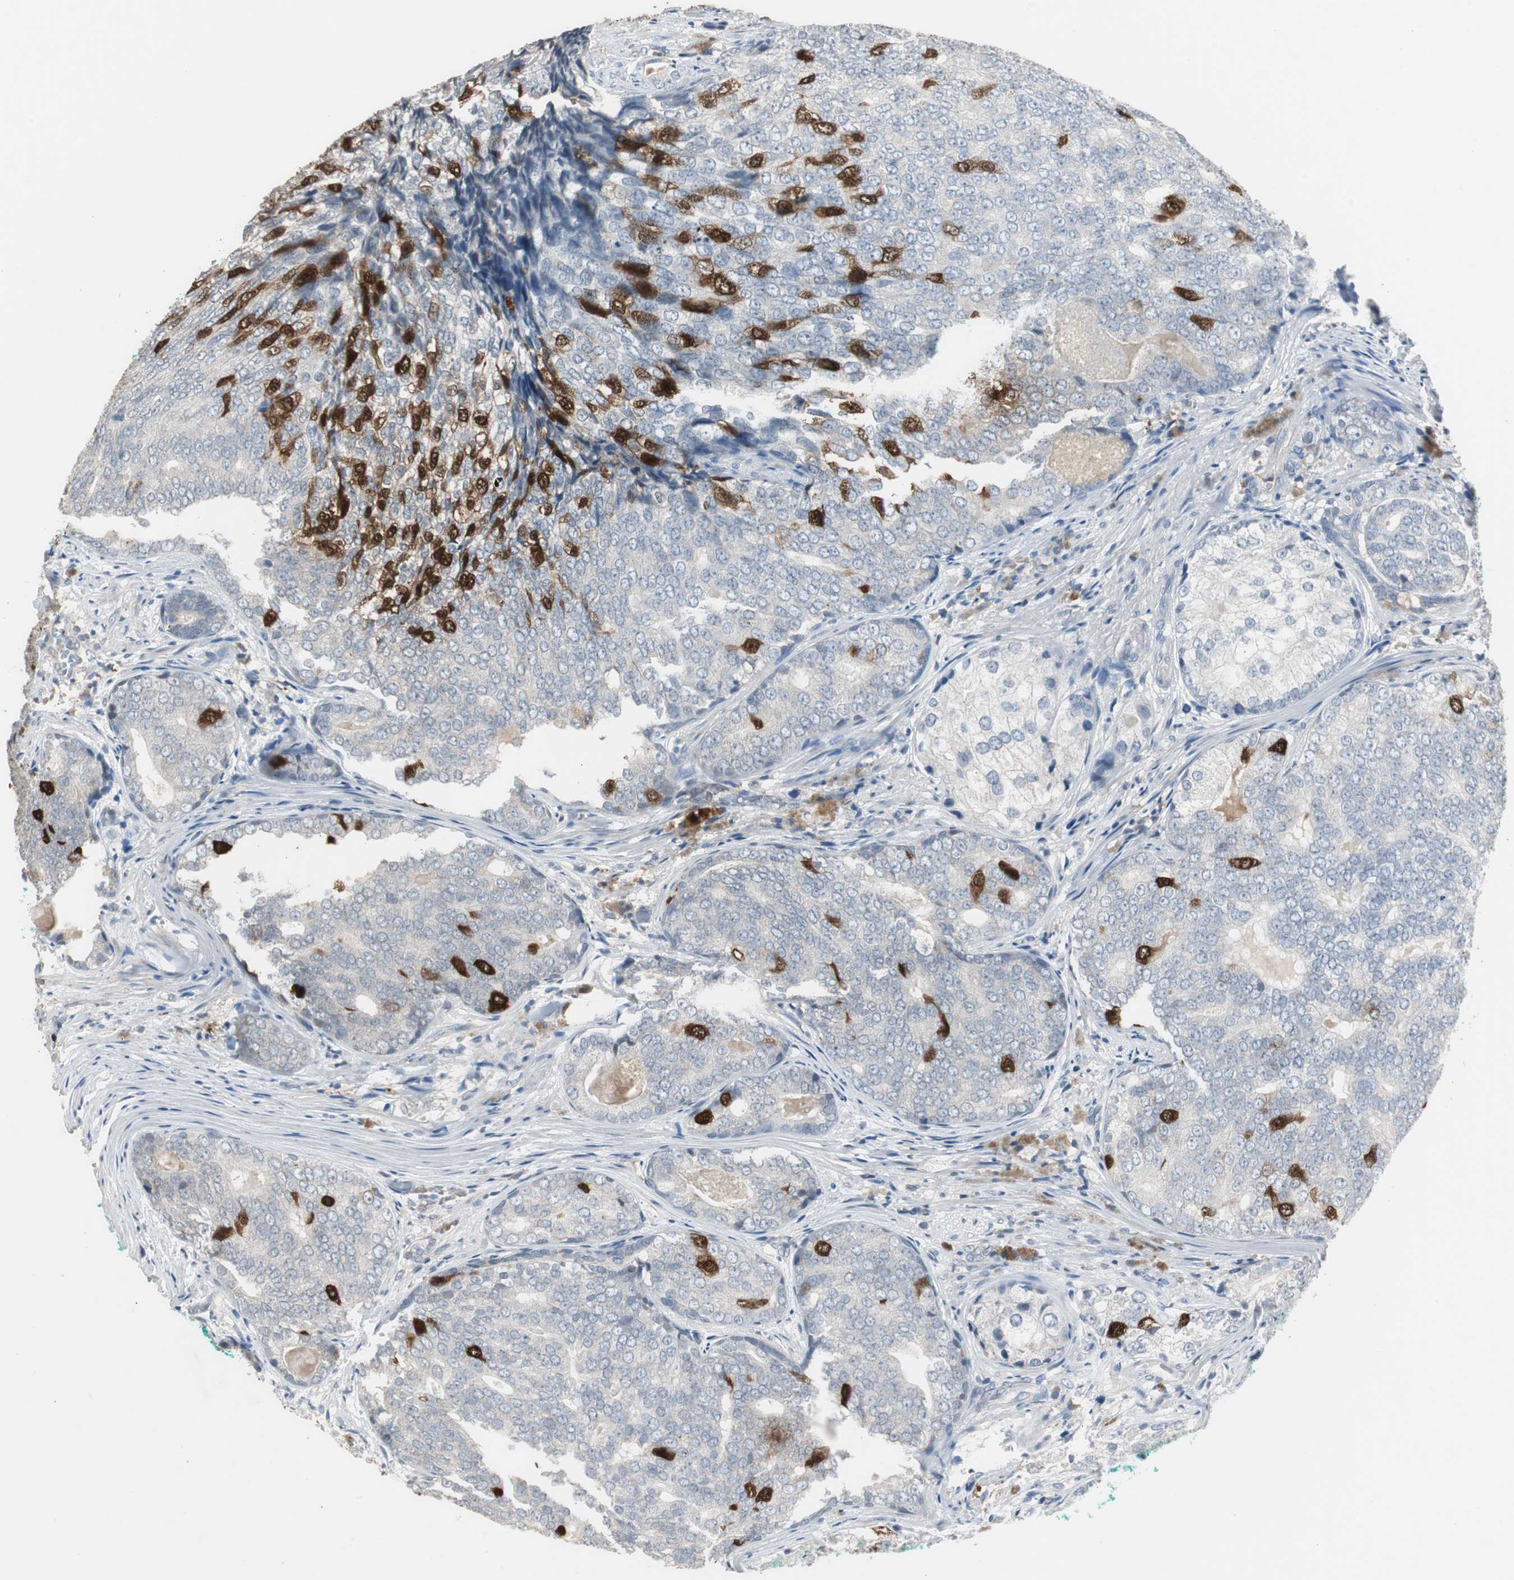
{"staining": {"intensity": "strong", "quantity": "<25%", "location": "cytoplasmic/membranous"}, "tissue": "prostate cancer", "cell_type": "Tumor cells", "image_type": "cancer", "snomed": [{"axis": "morphology", "description": "Adenocarcinoma, High grade"}, {"axis": "topography", "description": "Prostate"}], "caption": "A brown stain labels strong cytoplasmic/membranous expression of a protein in high-grade adenocarcinoma (prostate) tumor cells.", "gene": "TK1", "patient": {"sex": "male", "age": 66}}